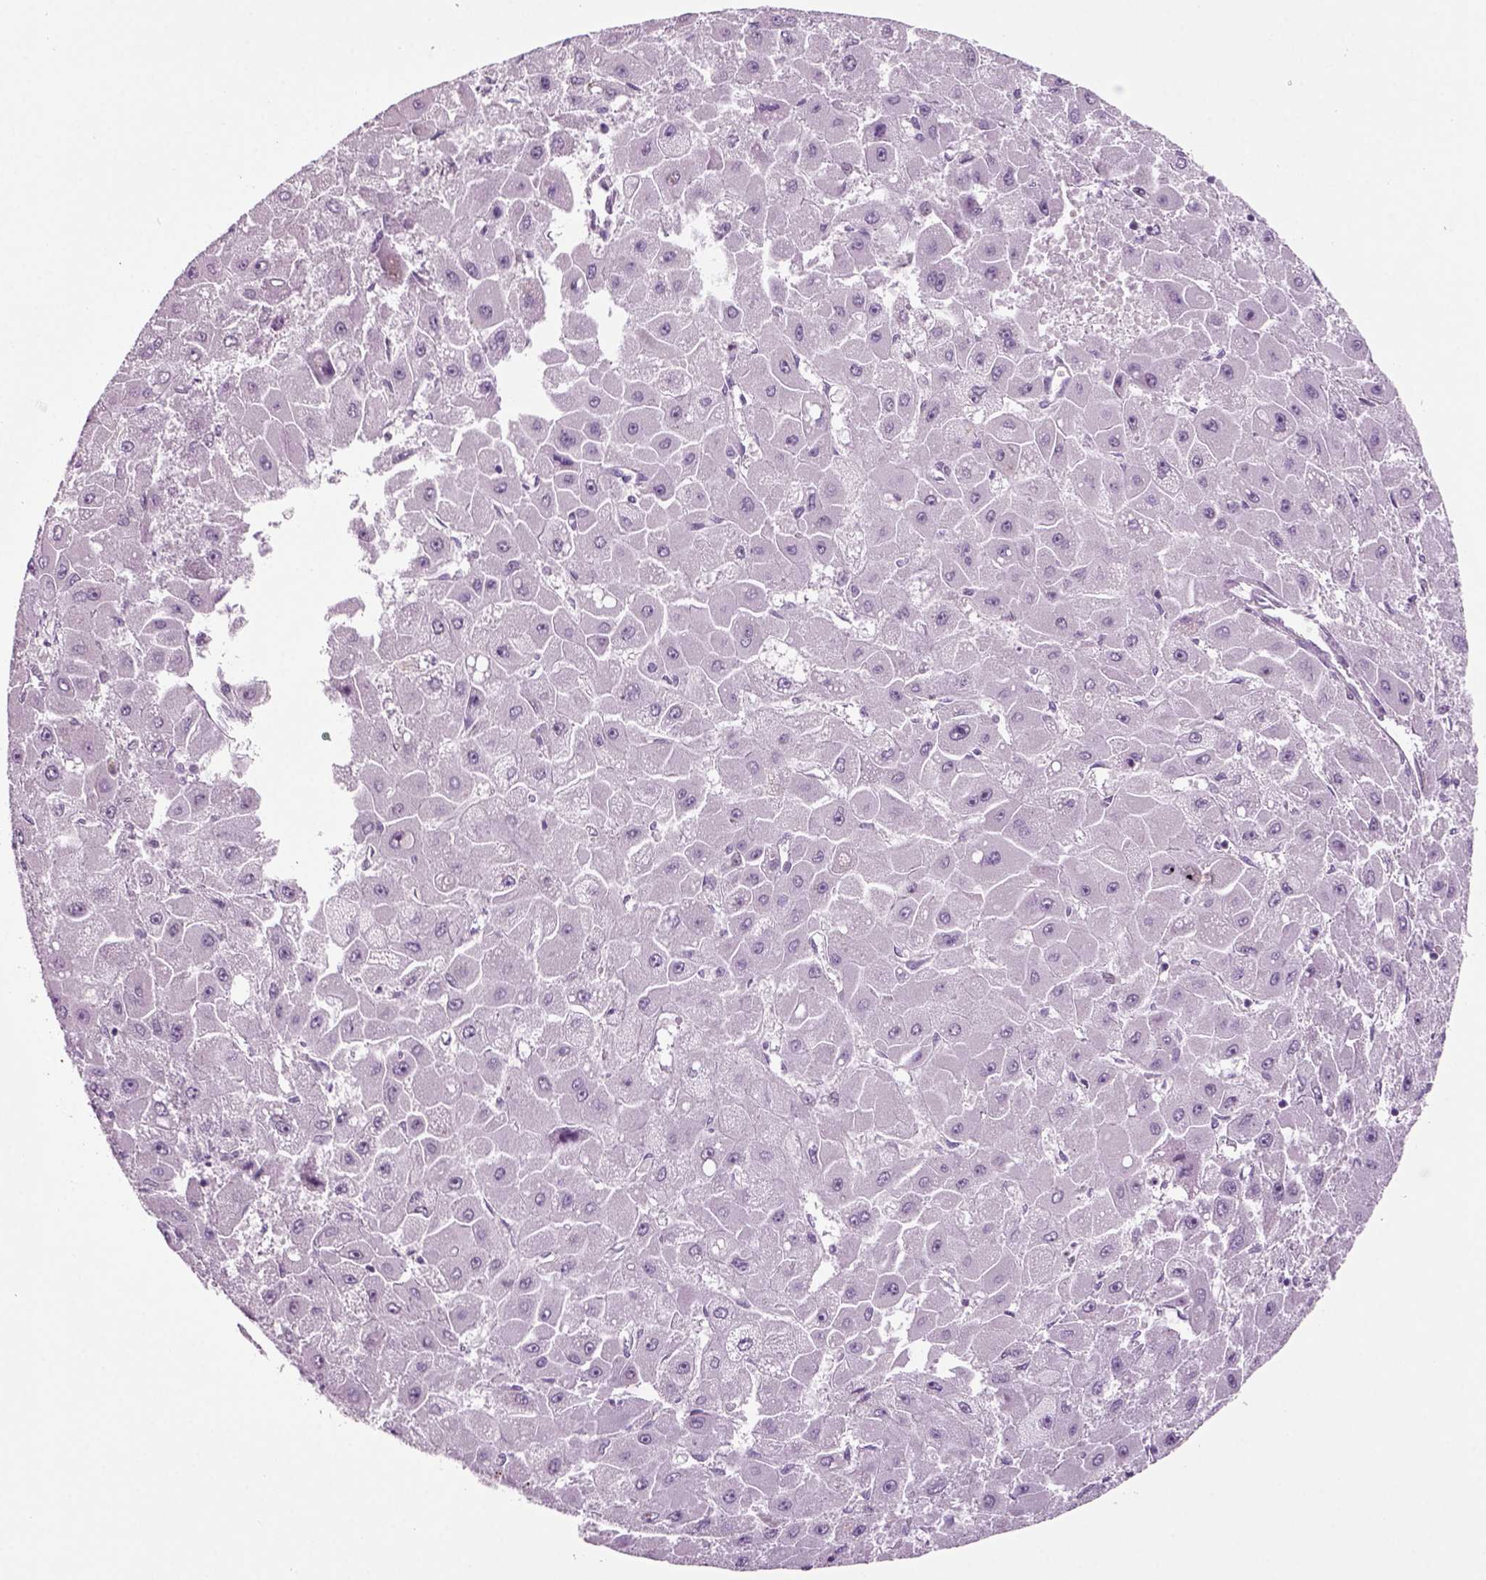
{"staining": {"intensity": "negative", "quantity": "none", "location": "none"}, "tissue": "liver cancer", "cell_type": "Tumor cells", "image_type": "cancer", "snomed": [{"axis": "morphology", "description": "Carcinoma, Hepatocellular, NOS"}, {"axis": "topography", "description": "Liver"}], "caption": "Liver cancer (hepatocellular carcinoma) was stained to show a protein in brown. There is no significant positivity in tumor cells.", "gene": "ARID3A", "patient": {"sex": "female", "age": 25}}